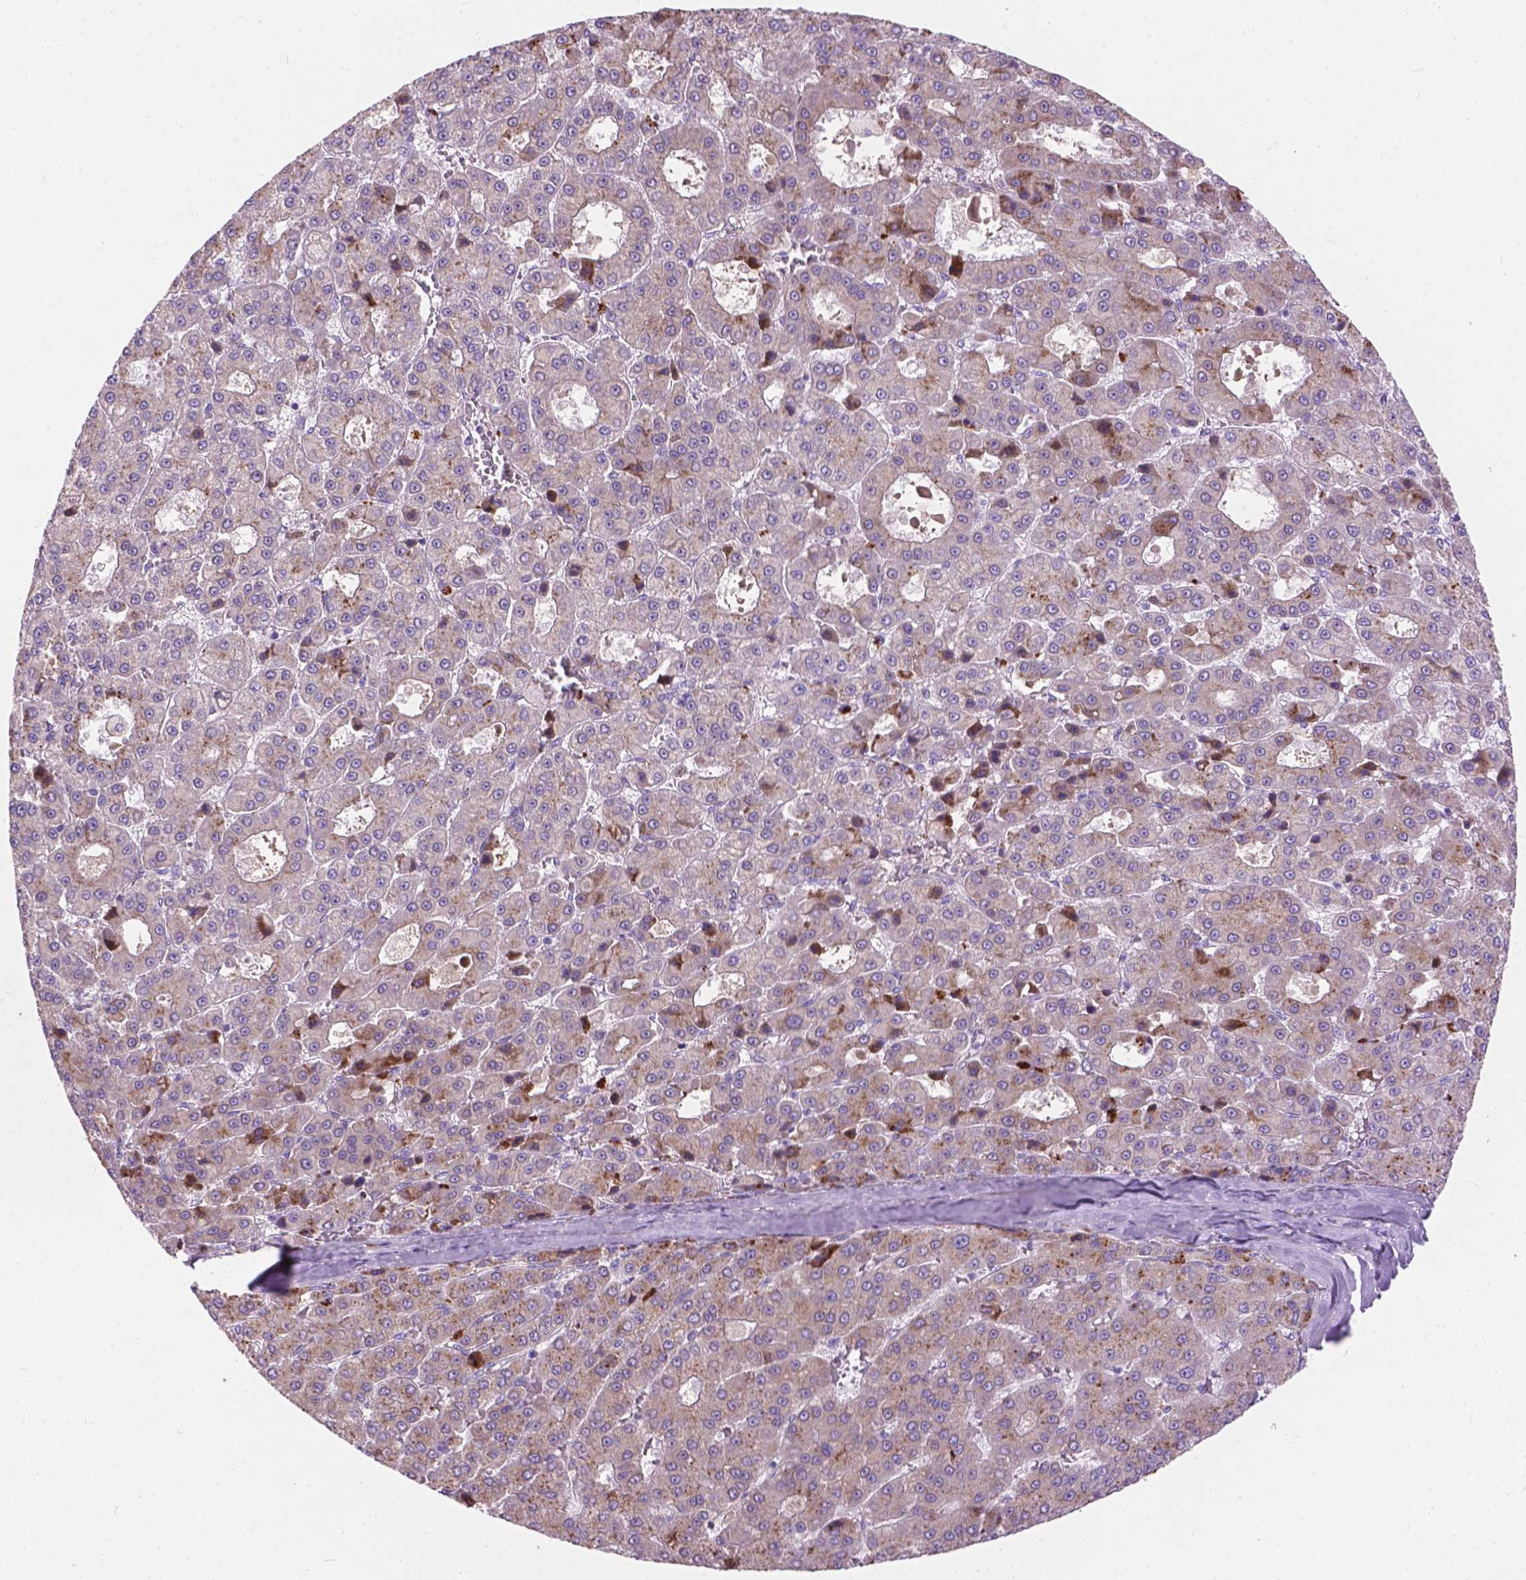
{"staining": {"intensity": "weak", "quantity": ">75%", "location": "cytoplasmic/membranous"}, "tissue": "liver cancer", "cell_type": "Tumor cells", "image_type": "cancer", "snomed": [{"axis": "morphology", "description": "Carcinoma, Hepatocellular, NOS"}, {"axis": "topography", "description": "Liver"}], "caption": "Immunohistochemistry histopathology image of neoplastic tissue: human hepatocellular carcinoma (liver) stained using IHC demonstrates low levels of weak protein expression localized specifically in the cytoplasmic/membranous of tumor cells, appearing as a cytoplasmic/membranous brown color.", "gene": "NOXO1", "patient": {"sex": "male", "age": 70}}